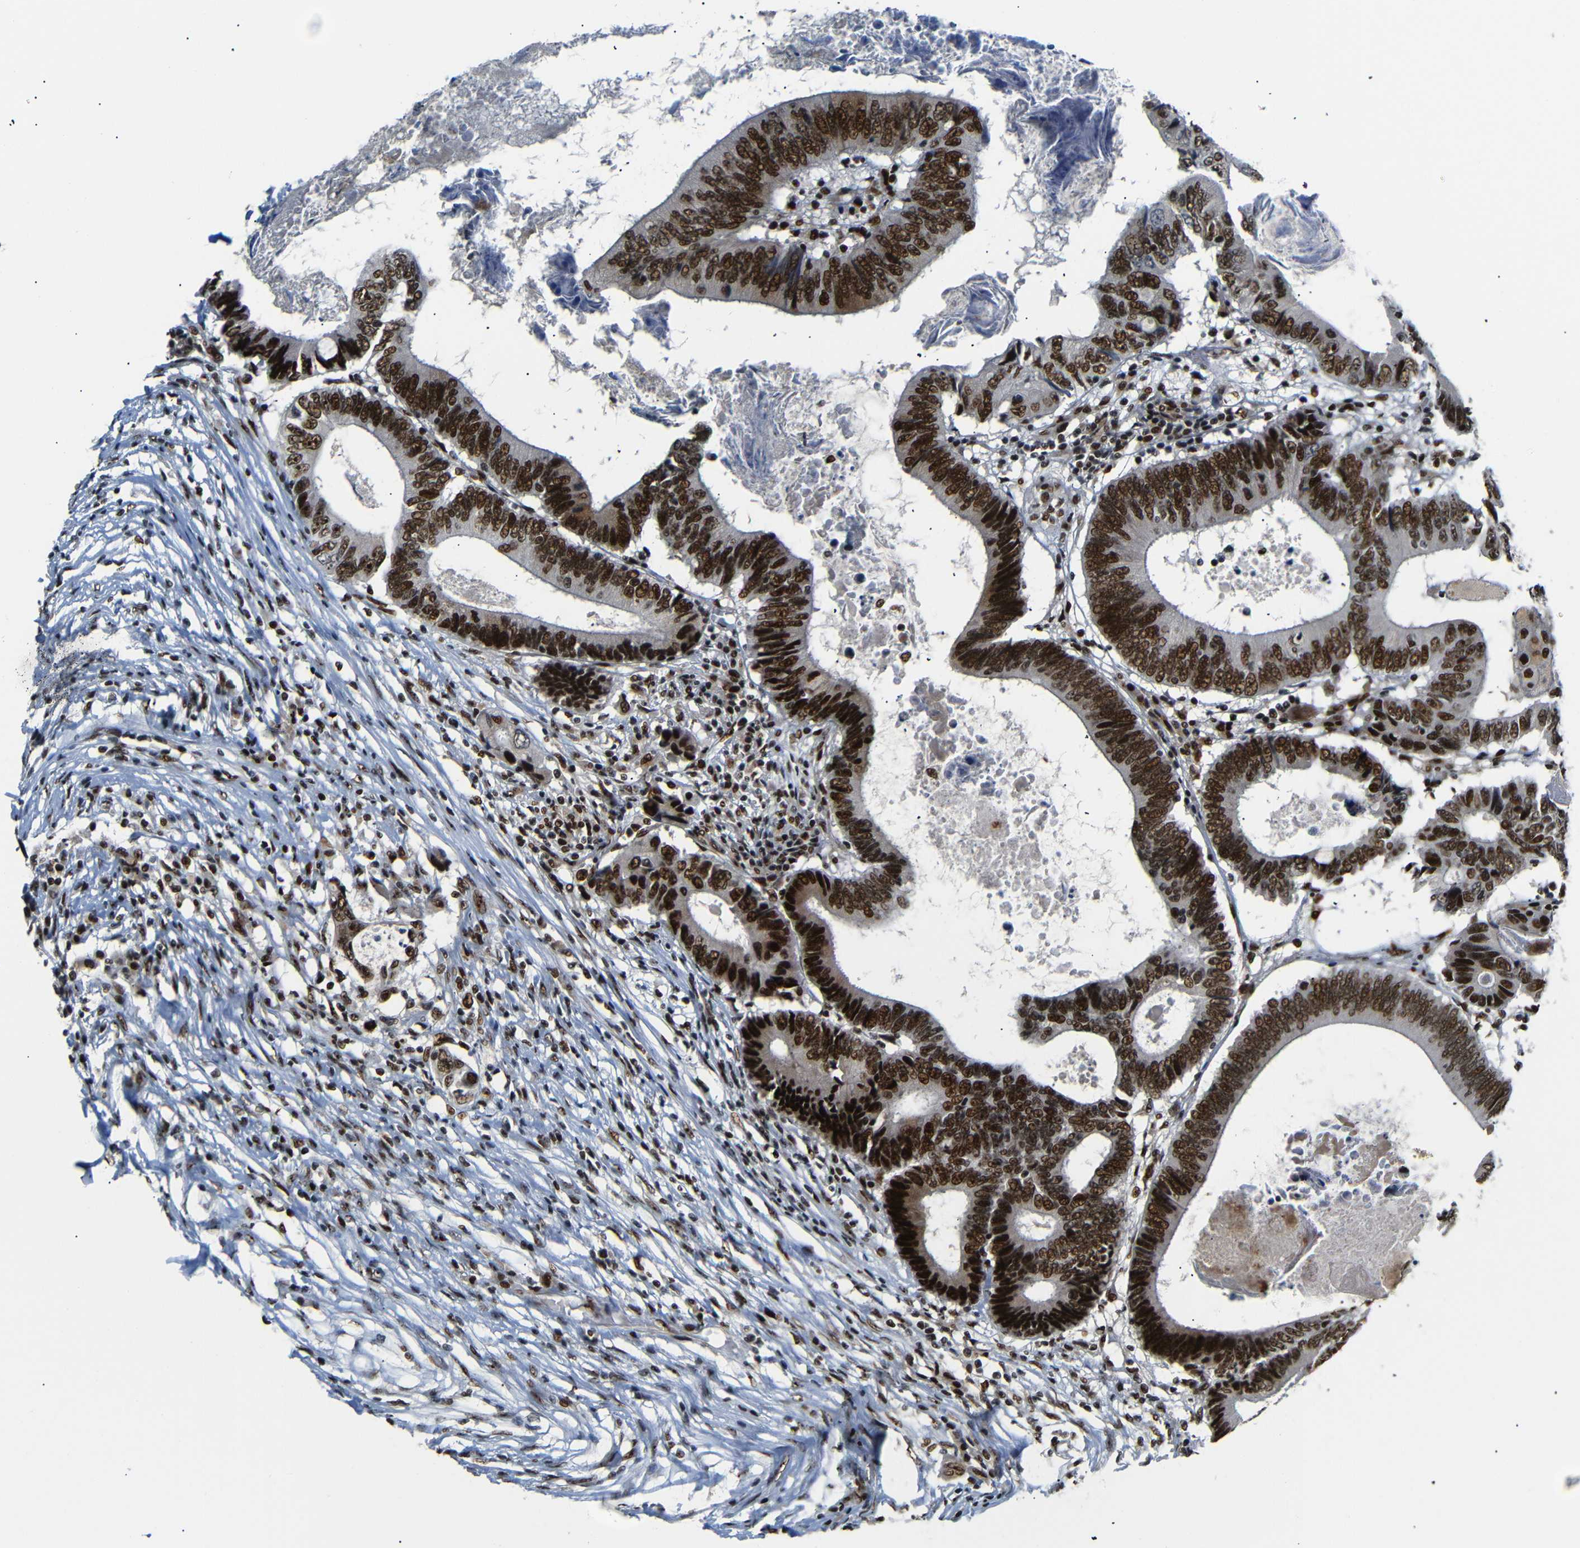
{"staining": {"intensity": "strong", "quantity": ">75%", "location": "nuclear"}, "tissue": "colorectal cancer", "cell_type": "Tumor cells", "image_type": "cancer", "snomed": [{"axis": "morphology", "description": "Adenocarcinoma, NOS"}, {"axis": "topography", "description": "Colon"}], "caption": "This photomicrograph demonstrates immunohistochemistry staining of colorectal adenocarcinoma, with high strong nuclear expression in approximately >75% of tumor cells.", "gene": "SETDB2", "patient": {"sex": "female", "age": 78}}